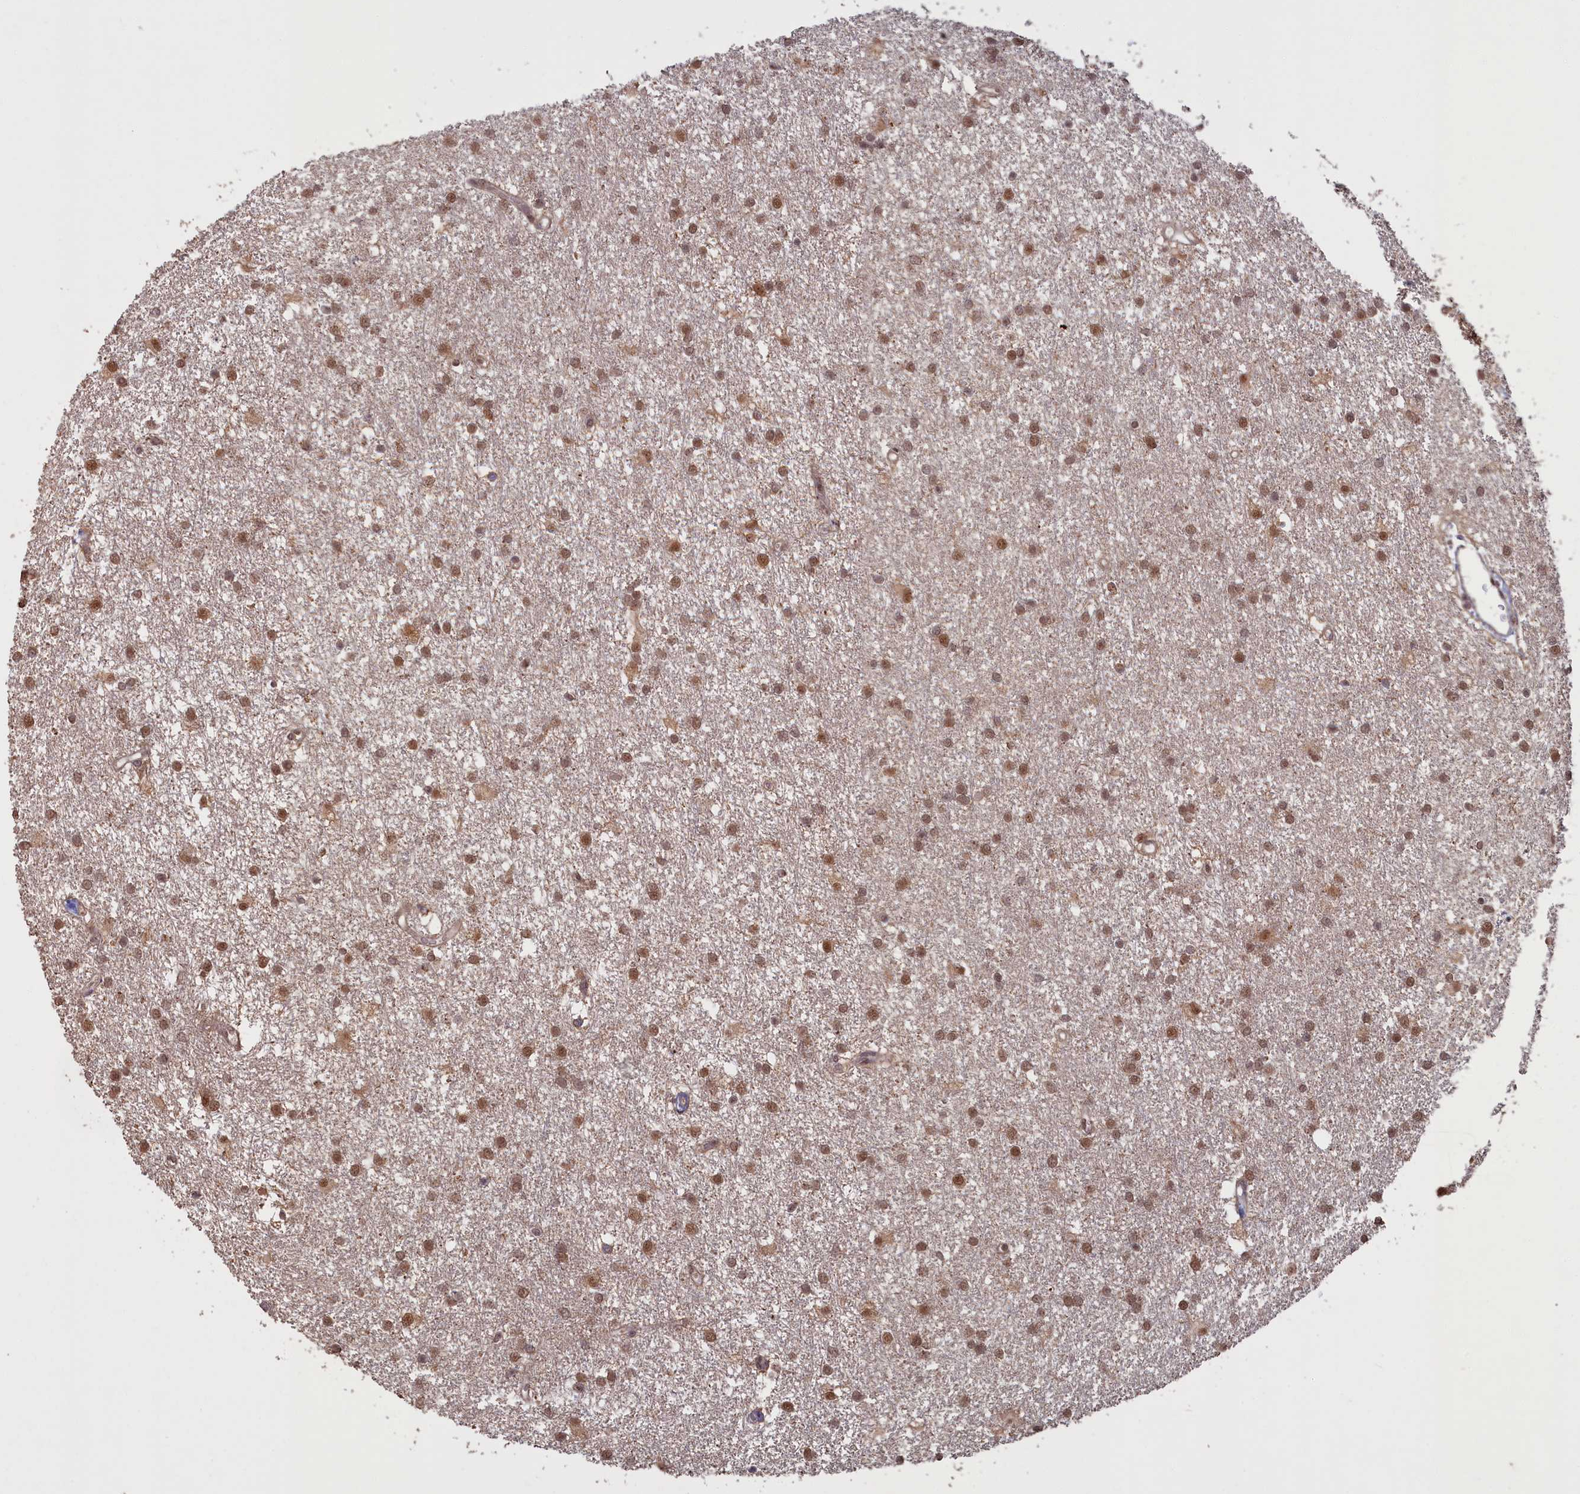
{"staining": {"intensity": "moderate", "quantity": ">75%", "location": "cytoplasmic/membranous,nuclear"}, "tissue": "glioma", "cell_type": "Tumor cells", "image_type": "cancer", "snomed": [{"axis": "morphology", "description": "Glioma, malignant, High grade"}, {"axis": "topography", "description": "Brain"}], "caption": "The photomicrograph displays staining of glioma, revealing moderate cytoplasmic/membranous and nuclear protein positivity (brown color) within tumor cells.", "gene": "HIF3A", "patient": {"sex": "male", "age": 77}}